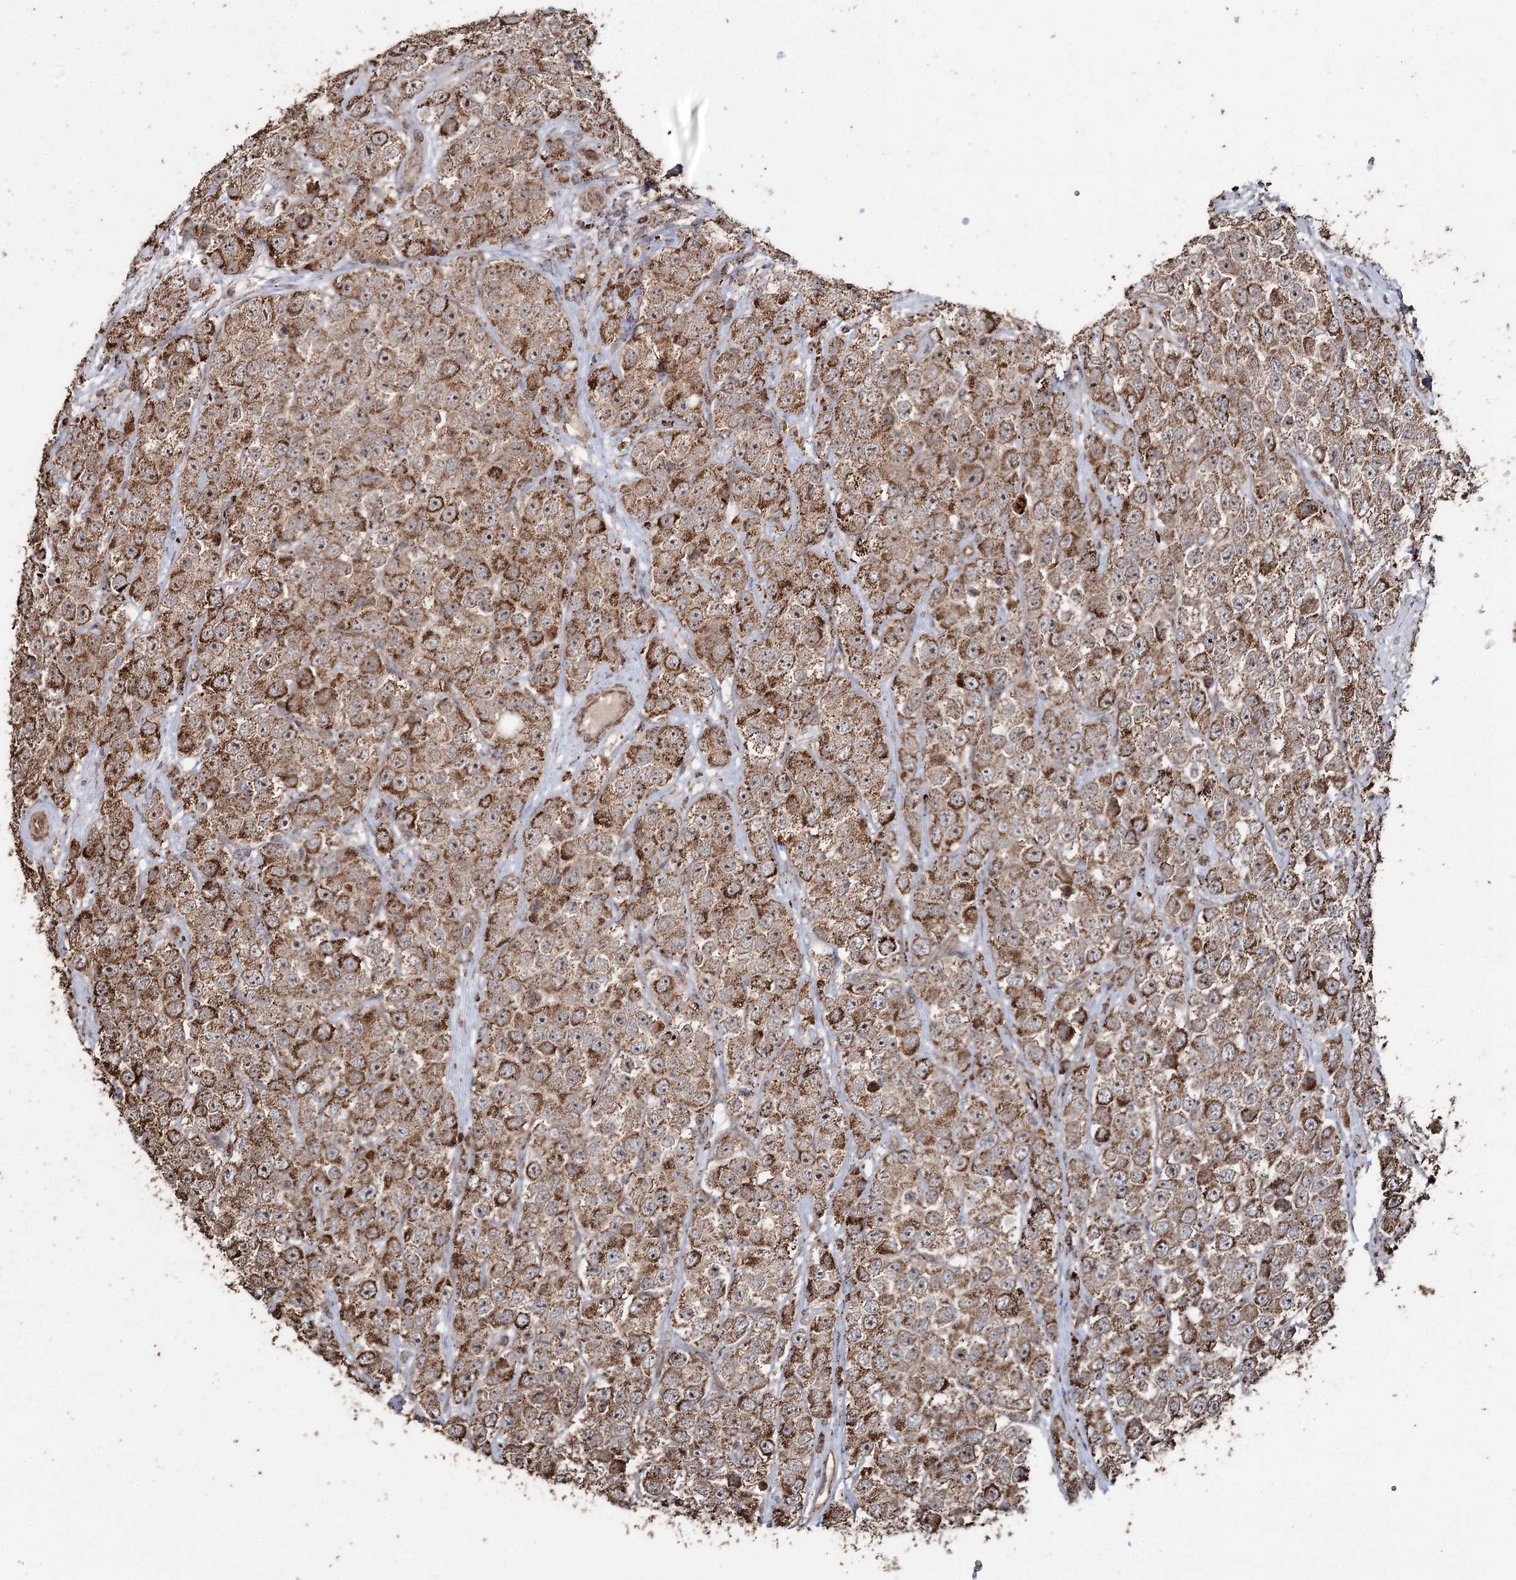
{"staining": {"intensity": "moderate", "quantity": ">75%", "location": "cytoplasmic/membranous"}, "tissue": "testis cancer", "cell_type": "Tumor cells", "image_type": "cancer", "snomed": [{"axis": "morphology", "description": "Seminoma, NOS"}, {"axis": "topography", "description": "Testis"}], "caption": "Seminoma (testis) stained with a brown dye exhibits moderate cytoplasmic/membranous positive staining in about >75% of tumor cells.", "gene": "SLF2", "patient": {"sex": "male", "age": 28}}